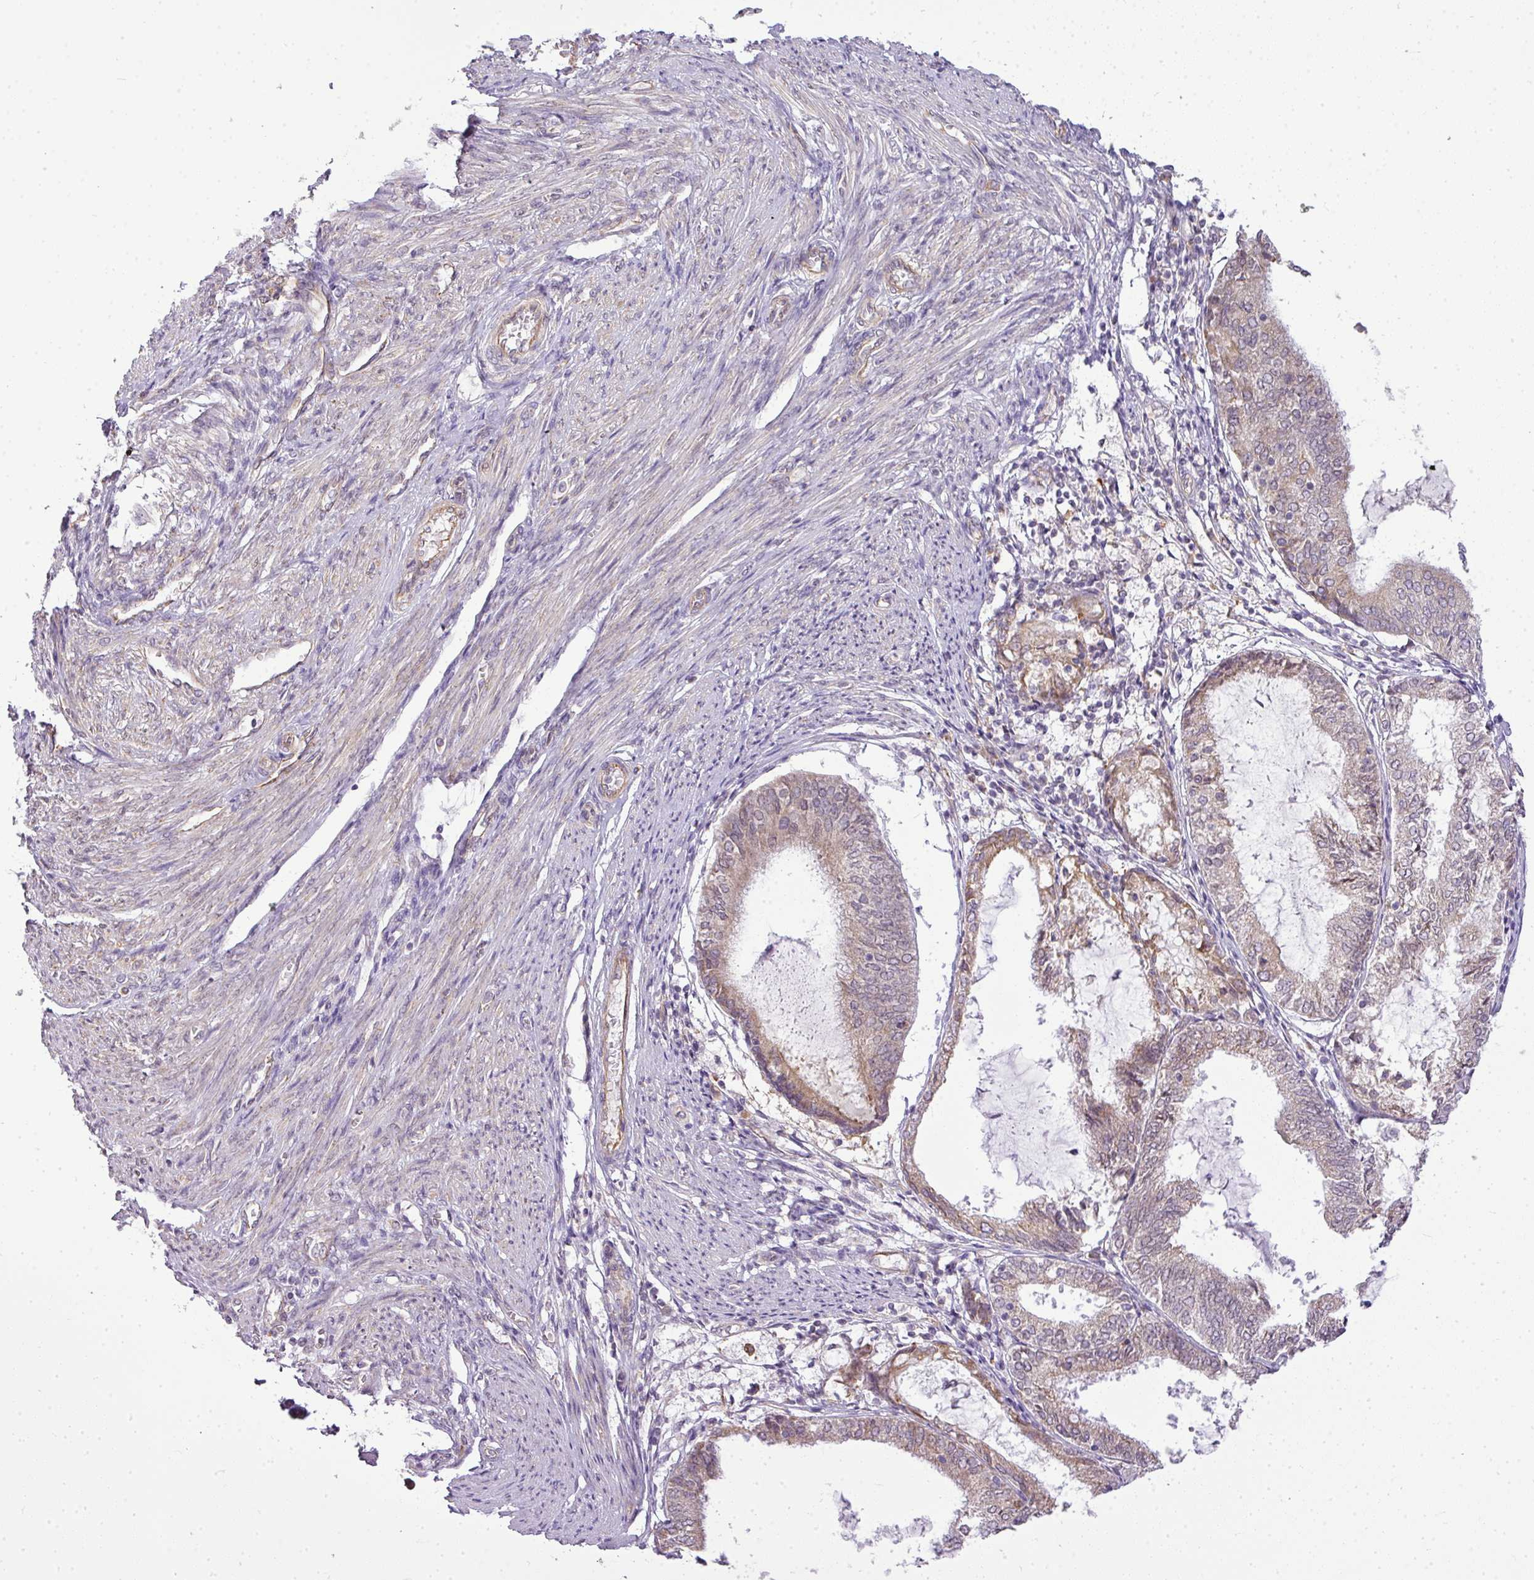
{"staining": {"intensity": "weak", "quantity": "25%-75%", "location": "cytoplasmic/membranous"}, "tissue": "endometrial cancer", "cell_type": "Tumor cells", "image_type": "cancer", "snomed": [{"axis": "morphology", "description": "Adenocarcinoma, NOS"}, {"axis": "topography", "description": "Endometrium"}], "caption": "There is low levels of weak cytoplasmic/membranous expression in tumor cells of adenocarcinoma (endometrial), as demonstrated by immunohistochemical staining (brown color).", "gene": "COX18", "patient": {"sex": "female", "age": 81}}